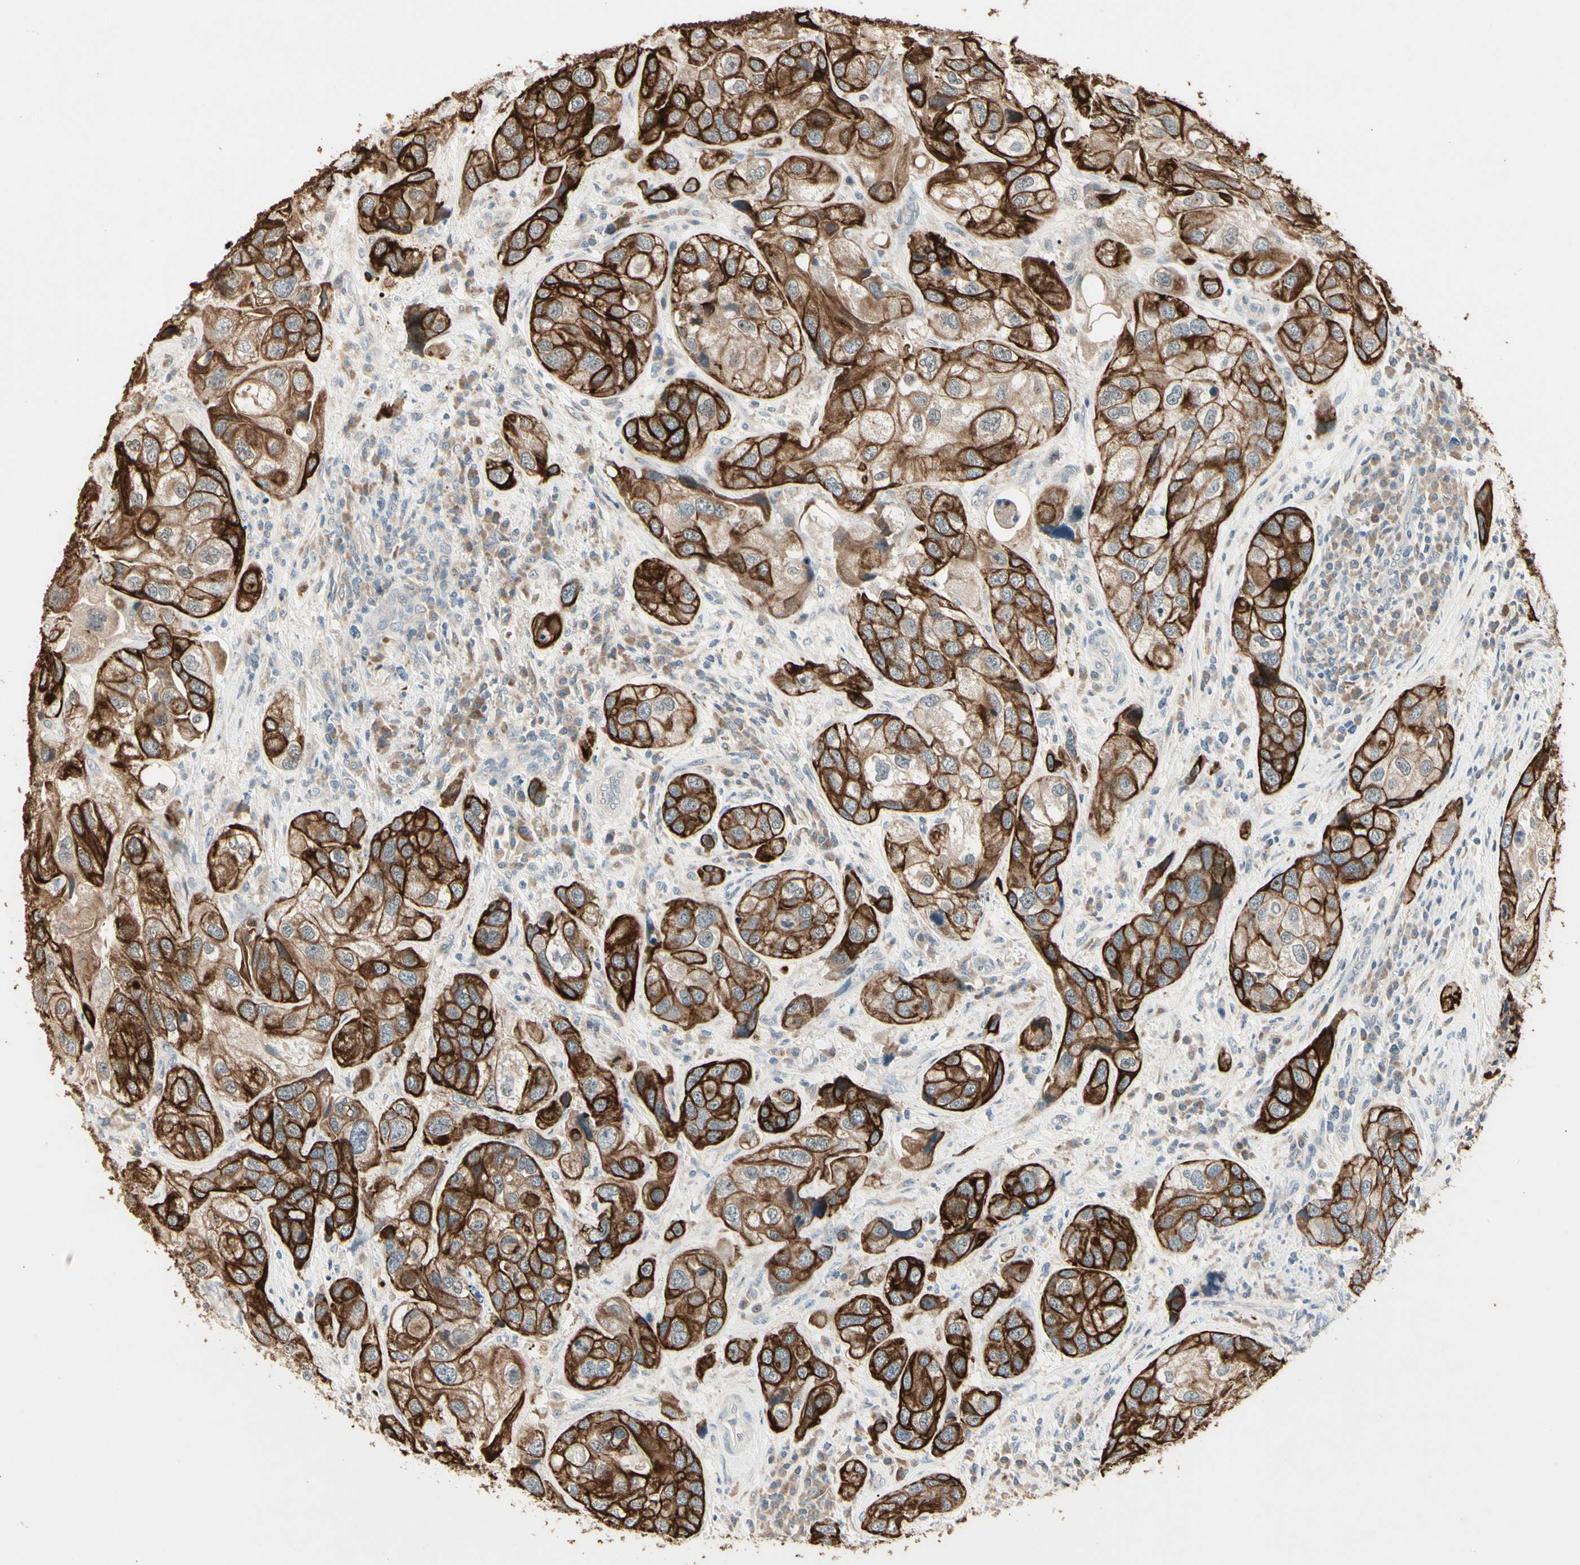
{"staining": {"intensity": "strong", "quantity": ">75%", "location": "cytoplasmic/membranous"}, "tissue": "urothelial cancer", "cell_type": "Tumor cells", "image_type": "cancer", "snomed": [{"axis": "morphology", "description": "Urothelial carcinoma, High grade"}, {"axis": "topography", "description": "Urinary bladder"}], "caption": "Urothelial carcinoma (high-grade) stained for a protein exhibits strong cytoplasmic/membranous positivity in tumor cells.", "gene": "SKIL", "patient": {"sex": "female", "age": 64}}